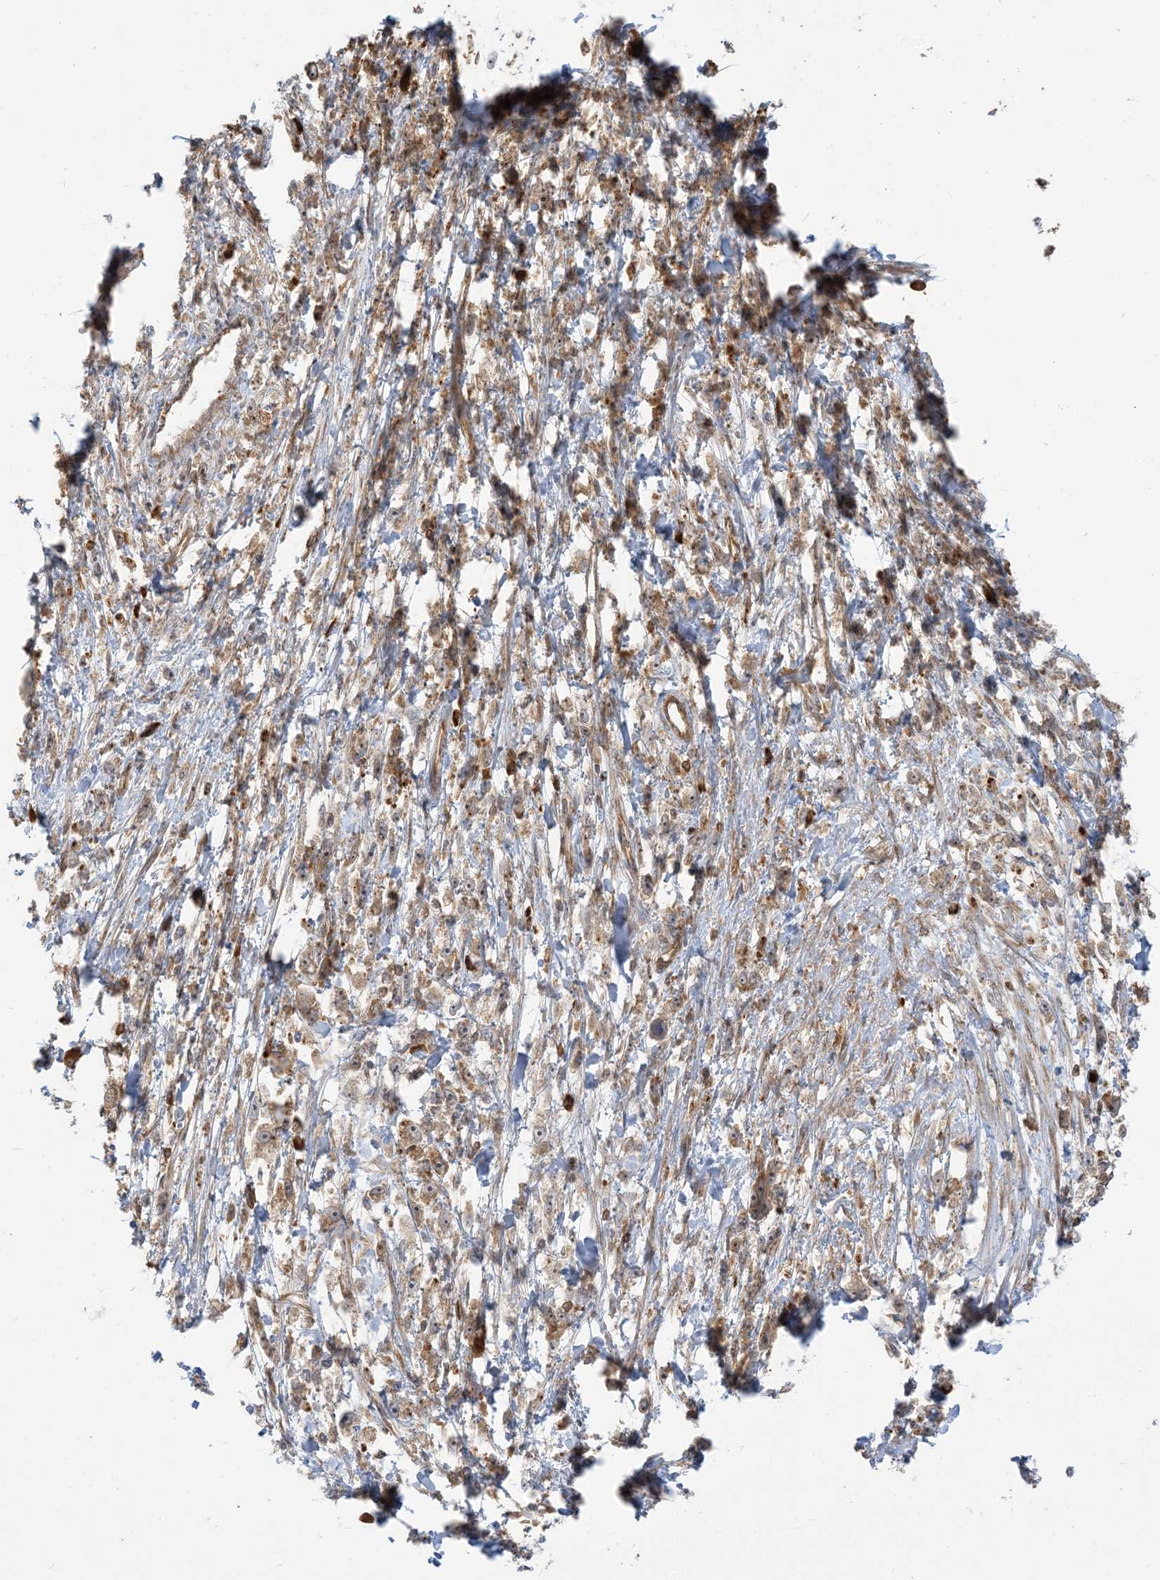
{"staining": {"intensity": "moderate", "quantity": ">75%", "location": "cytoplasmic/membranous,nuclear"}, "tissue": "stomach cancer", "cell_type": "Tumor cells", "image_type": "cancer", "snomed": [{"axis": "morphology", "description": "Adenocarcinoma, NOS"}, {"axis": "topography", "description": "Stomach"}], "caption": "Protein expression analysis of stomach cancer (adenocarcinoma) demonstrates moderate cytoplasmic/membranous and nuclear expression in approximately >75% of tumor cells. Using DAB (3,3'-diaminobenzidine) (brown) and hematoxylin (blue) stains, captured at high magnification using brightfield microscopy.", "gene": "SRP72", "patient": {"sex": "female", "age": 59}}